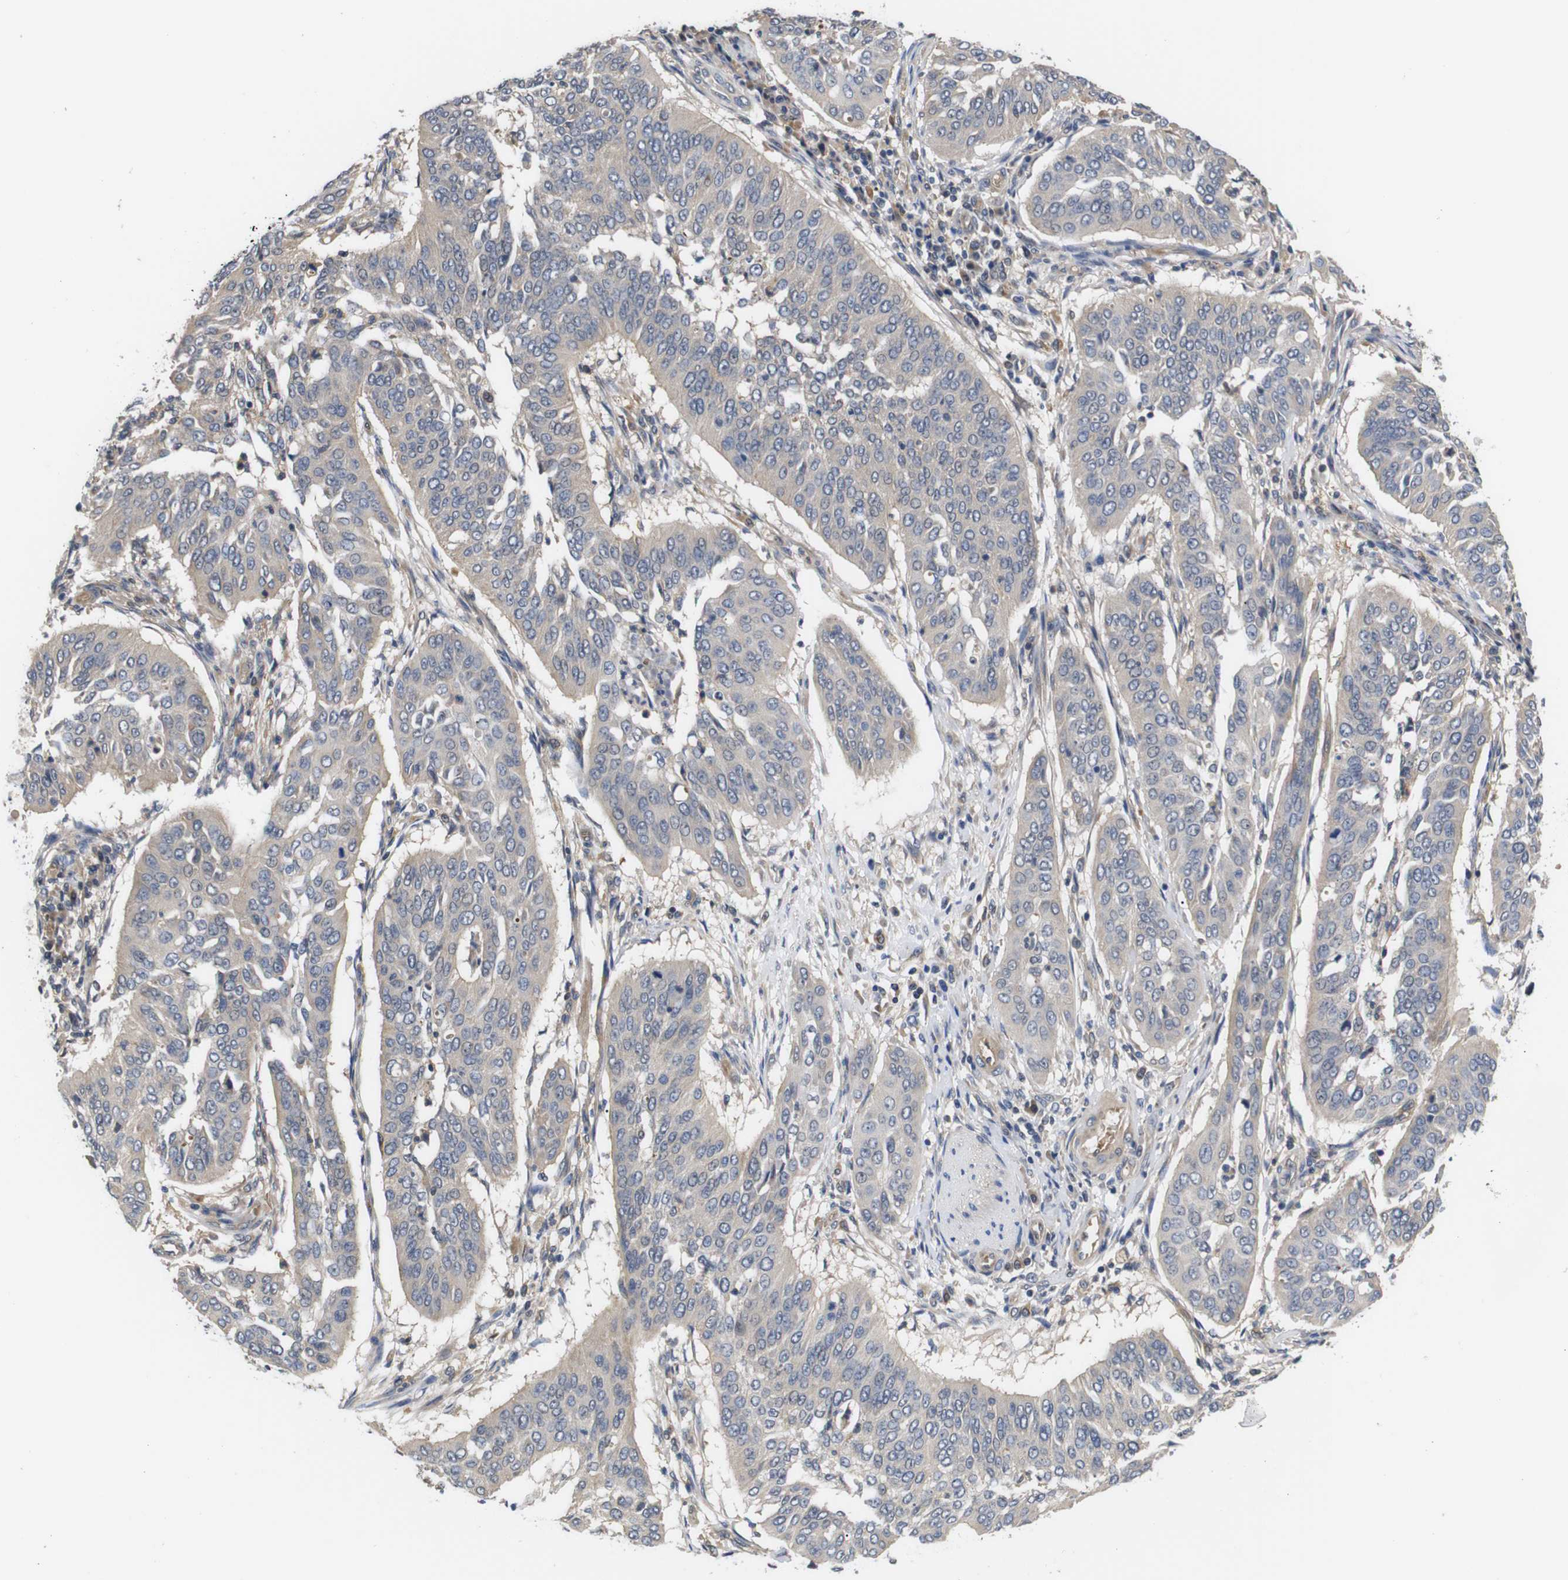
{"staining": {"intensity": "weak", "quantity": ">75%", "location": "cytoplasmic/membranous"}, "tissue": "cervical cancer", "cell_type": "Tumor cells", "image_type": "cancer", "snomed": [{"axis": "morphology", "description": "Normal tissue, NOS"}, {"axis": "morphology", "description": "Squamous cell carcinoma, NOS"}, {"axis": "topography", "description": "Cervix"}], "caption": "This is a photomicrograph of immunohistochemistry (IHC) staining of cervical cancer, which shows weak staining in the cytoplasmic/membranous of tumor cells.", "gene": "DDR1", "patient": {"sex": "female", "age": 39}}